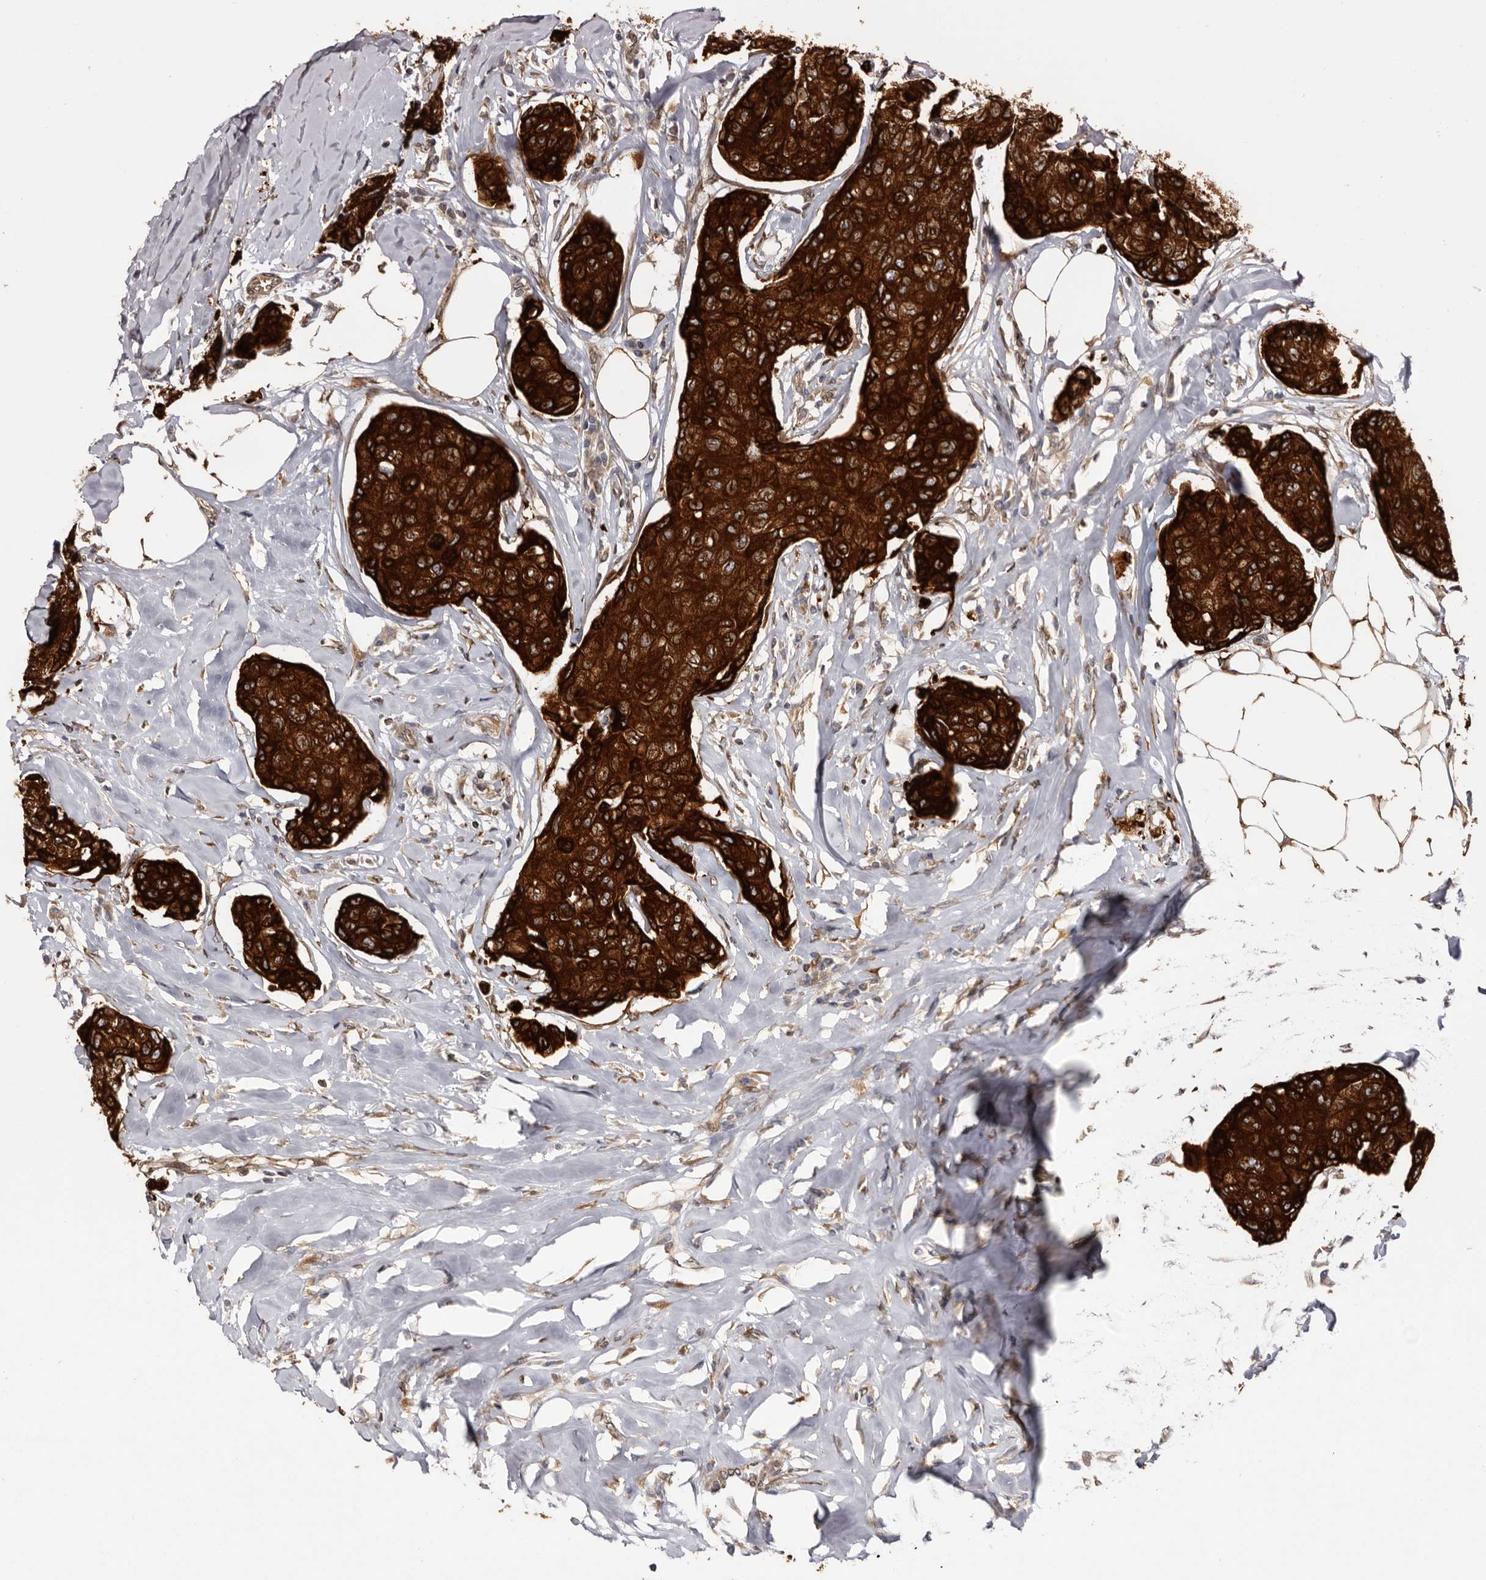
{"staining": {"intensity": "strong", "quantity": ">75%", "location": "cytoplasmic/membranous"}, "tissue": "breast cancer", "cell_type": "Tumor cells", "image_type": "cancer", "snomed": [{"axis": "morphology", "description": "Duct carcinoma"}, {"axis": "topography", "description": "Breast"}], "caption": "Protein staining of breast cancer tissue displays strong cytoplasmic/membranous expression in approximately >75% of tumor cells. The protein of interest is stained brown, and the nuclei are stained in blue (DAB (3,3'-diaminobenzidine) IHC with brightfield microscopy, high magnification).", "gene": "C4orf3", "patient": {"sex": "female", "age": 80}}